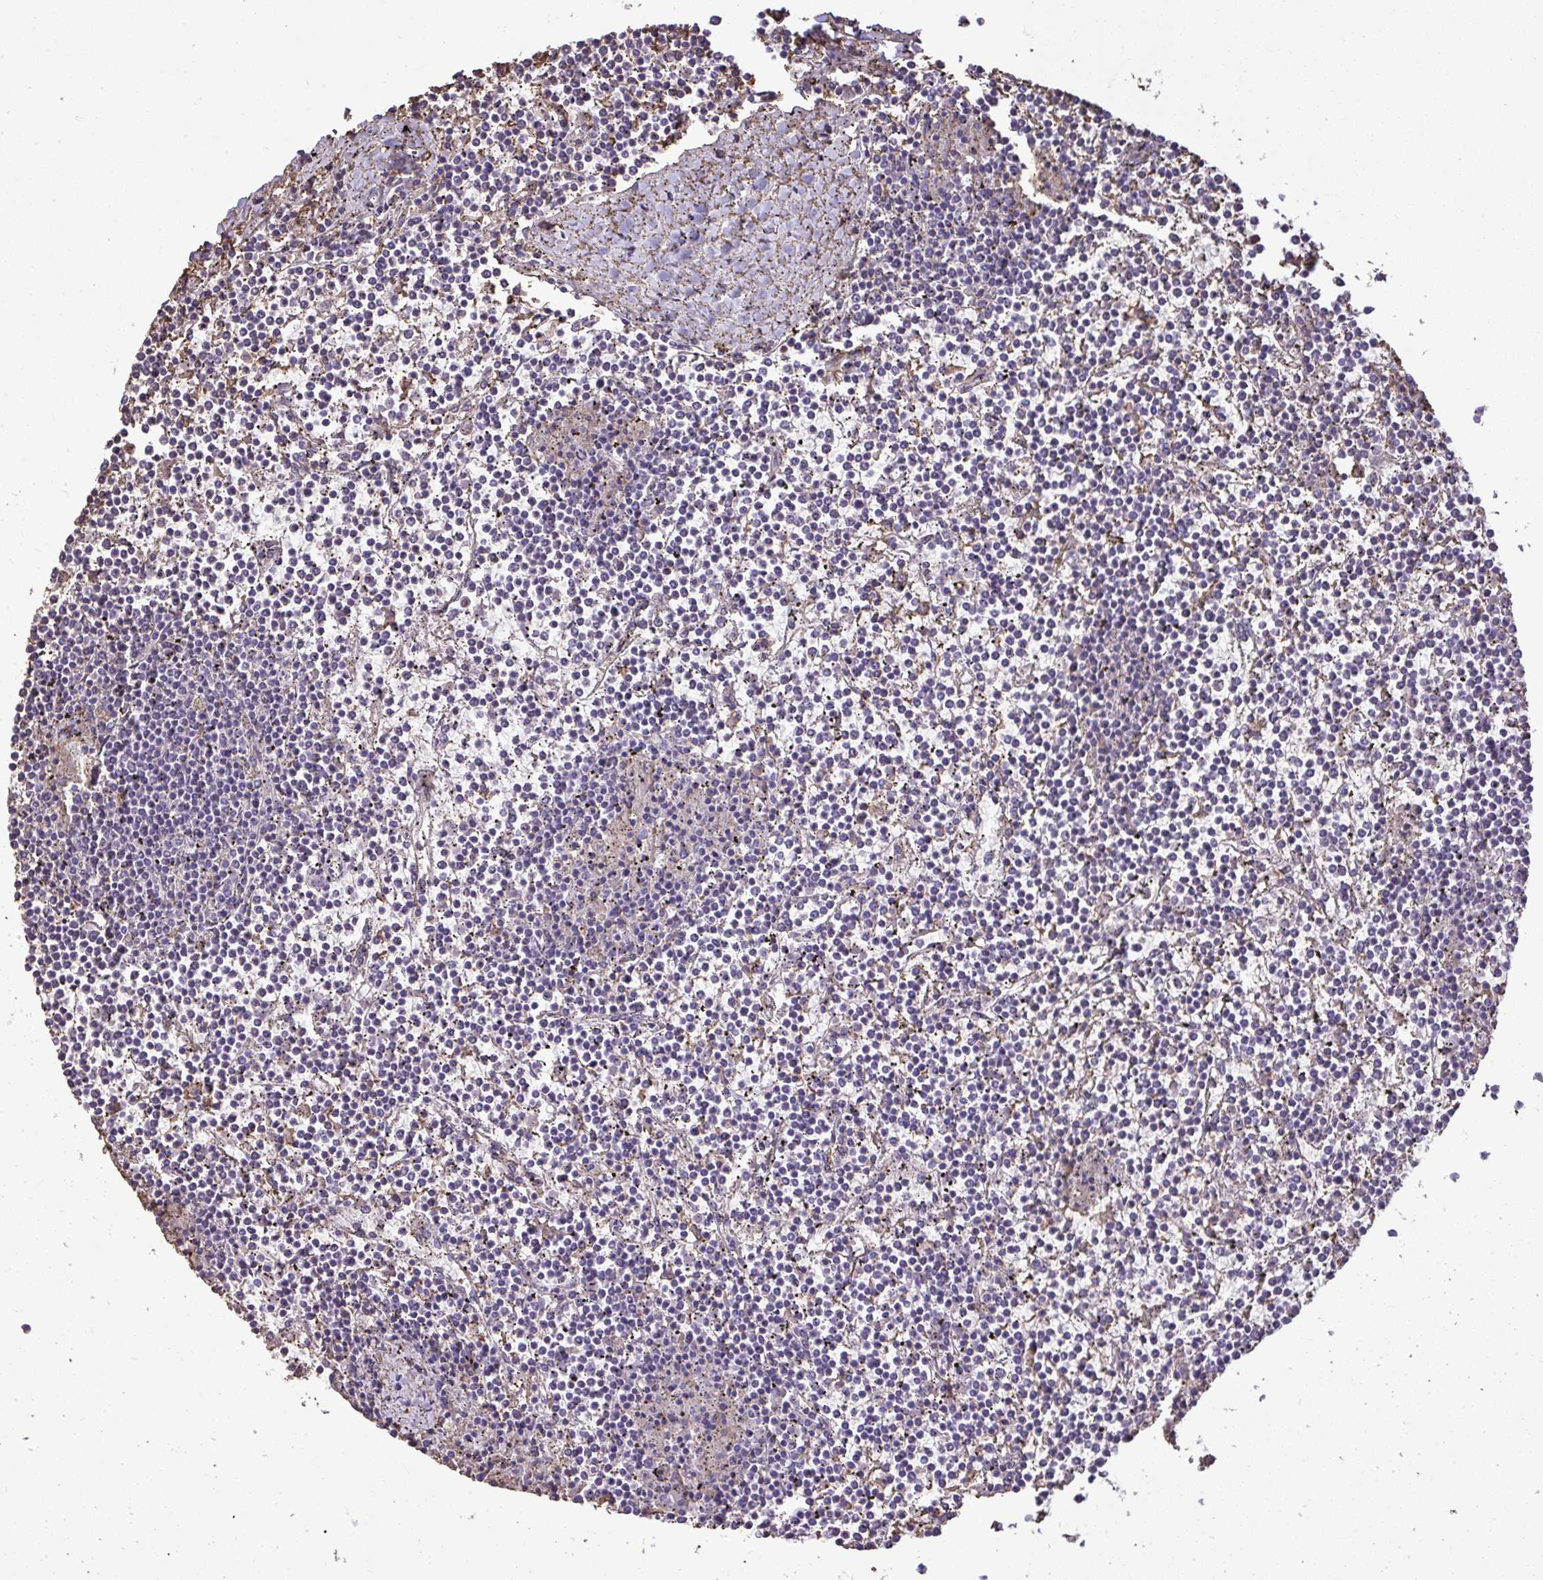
{"staining": {"intensity": "negative", "quantity": "none", "location": "none"}, "tissue": "lymphoma", "cell_type": "Tumor cells", "image_type": "cancer", "snomed": [{"axis": "morphology", "description": "Malignant lymphoma, non-Hodgkin's type, Low grade"}, {"axis": "topography", "description": "Spleen"}], "caption": "Human lymphoma stained for a protein using immunohistochemistry demonstrates no positivity in tumor cells.", "gene": "ANXA5", "patient": {"sex": "female", "age": 19}}